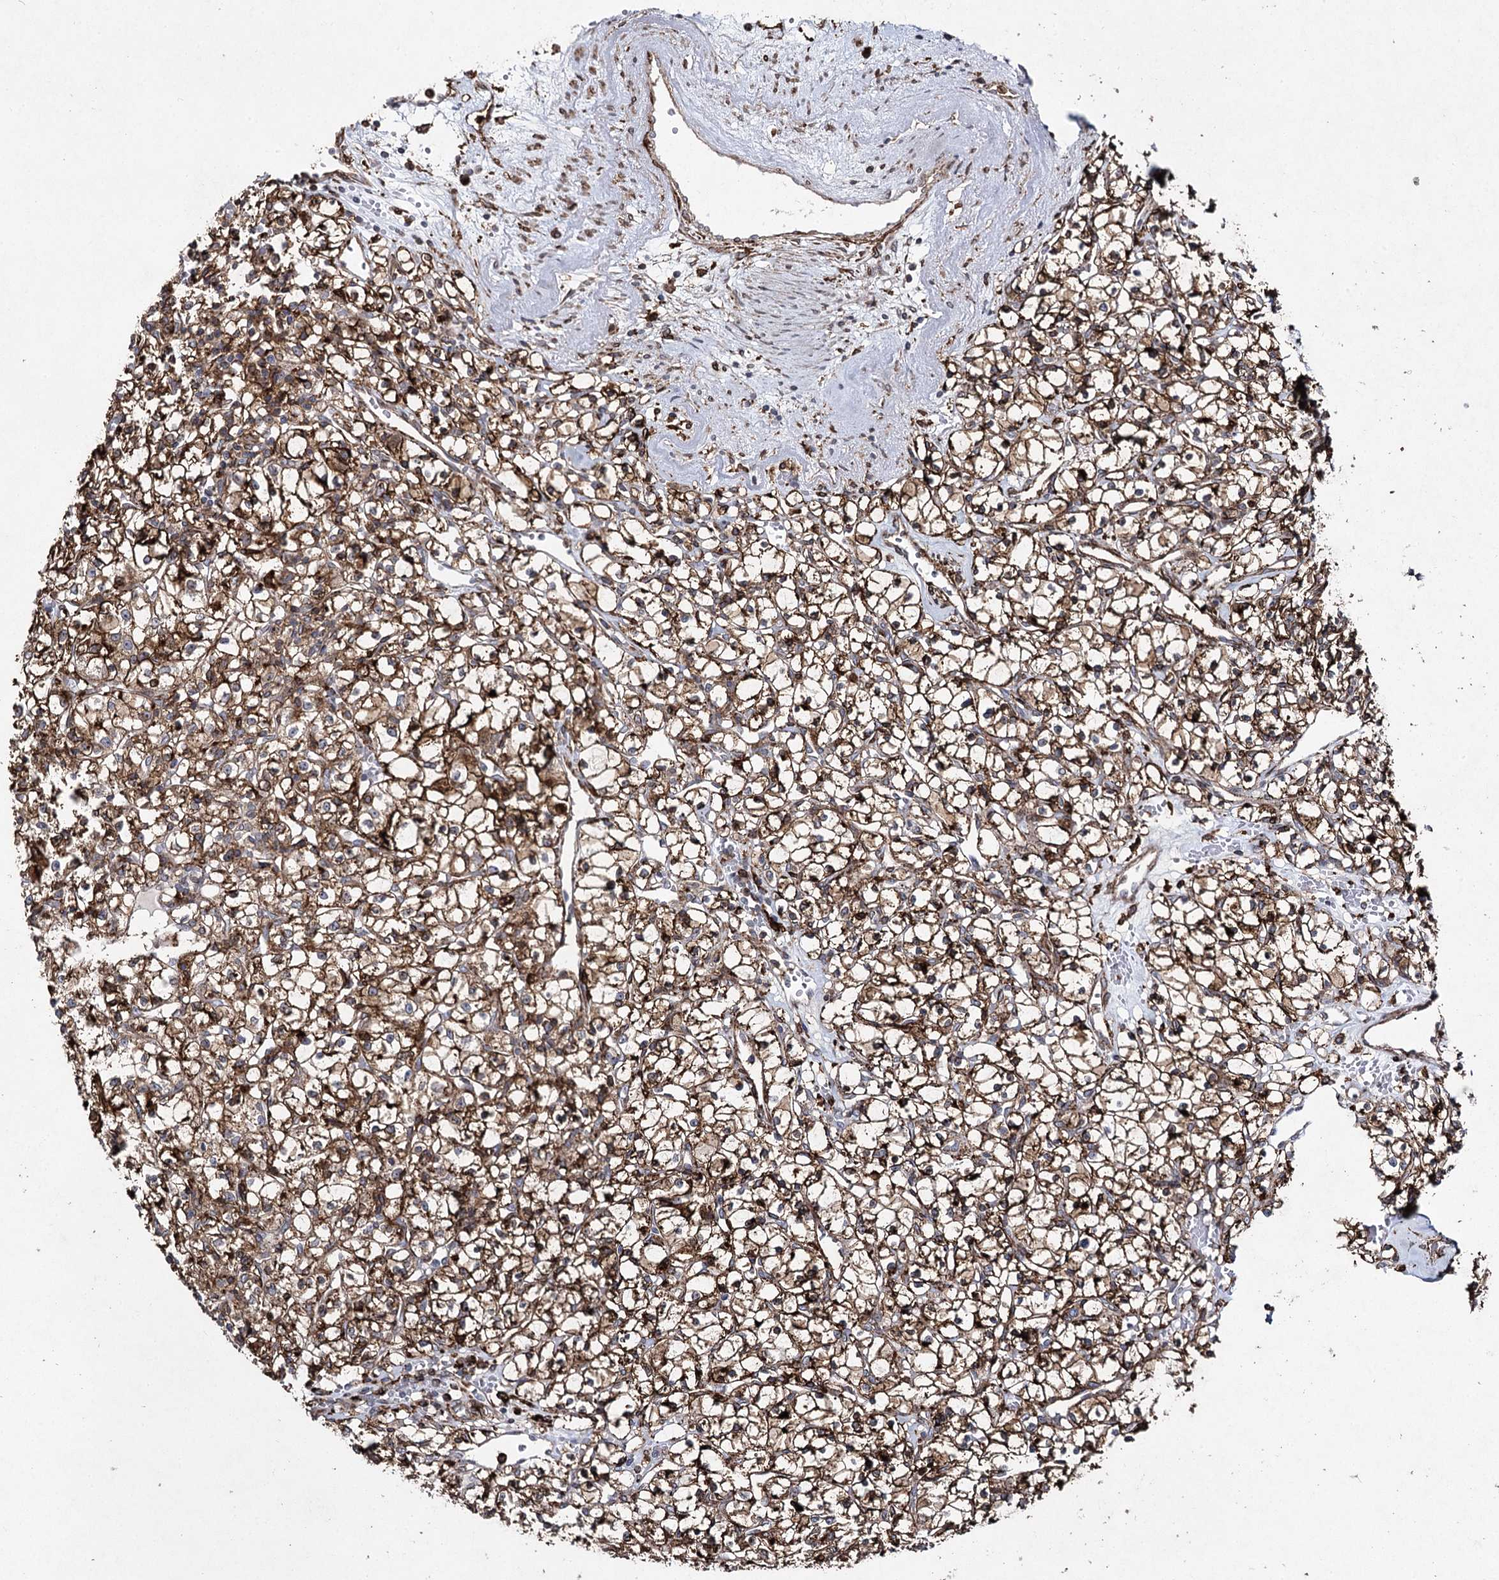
{"staining": {"intensity": "strong", "quantity": ">75%", "location": "cytoplasmic/membranous,nuclear"}, "tissue": "renal cancer", "cell_type": "Tumor cells", "image_type": "cancer", "snomed": [{"axis": "morphology", "description": "Adenocarcinoma, NOS"}, {"axis": "topography", "description": "Kidney"}], "caption": "The immunohistochemical stain shows strong cytoplasmic/membranous and nuclear expression in tumor cells of adenocarcinoma (renal) tissue.", "gene": "DCUN1D4", "patient": {"sex": "female", "age": 59}}